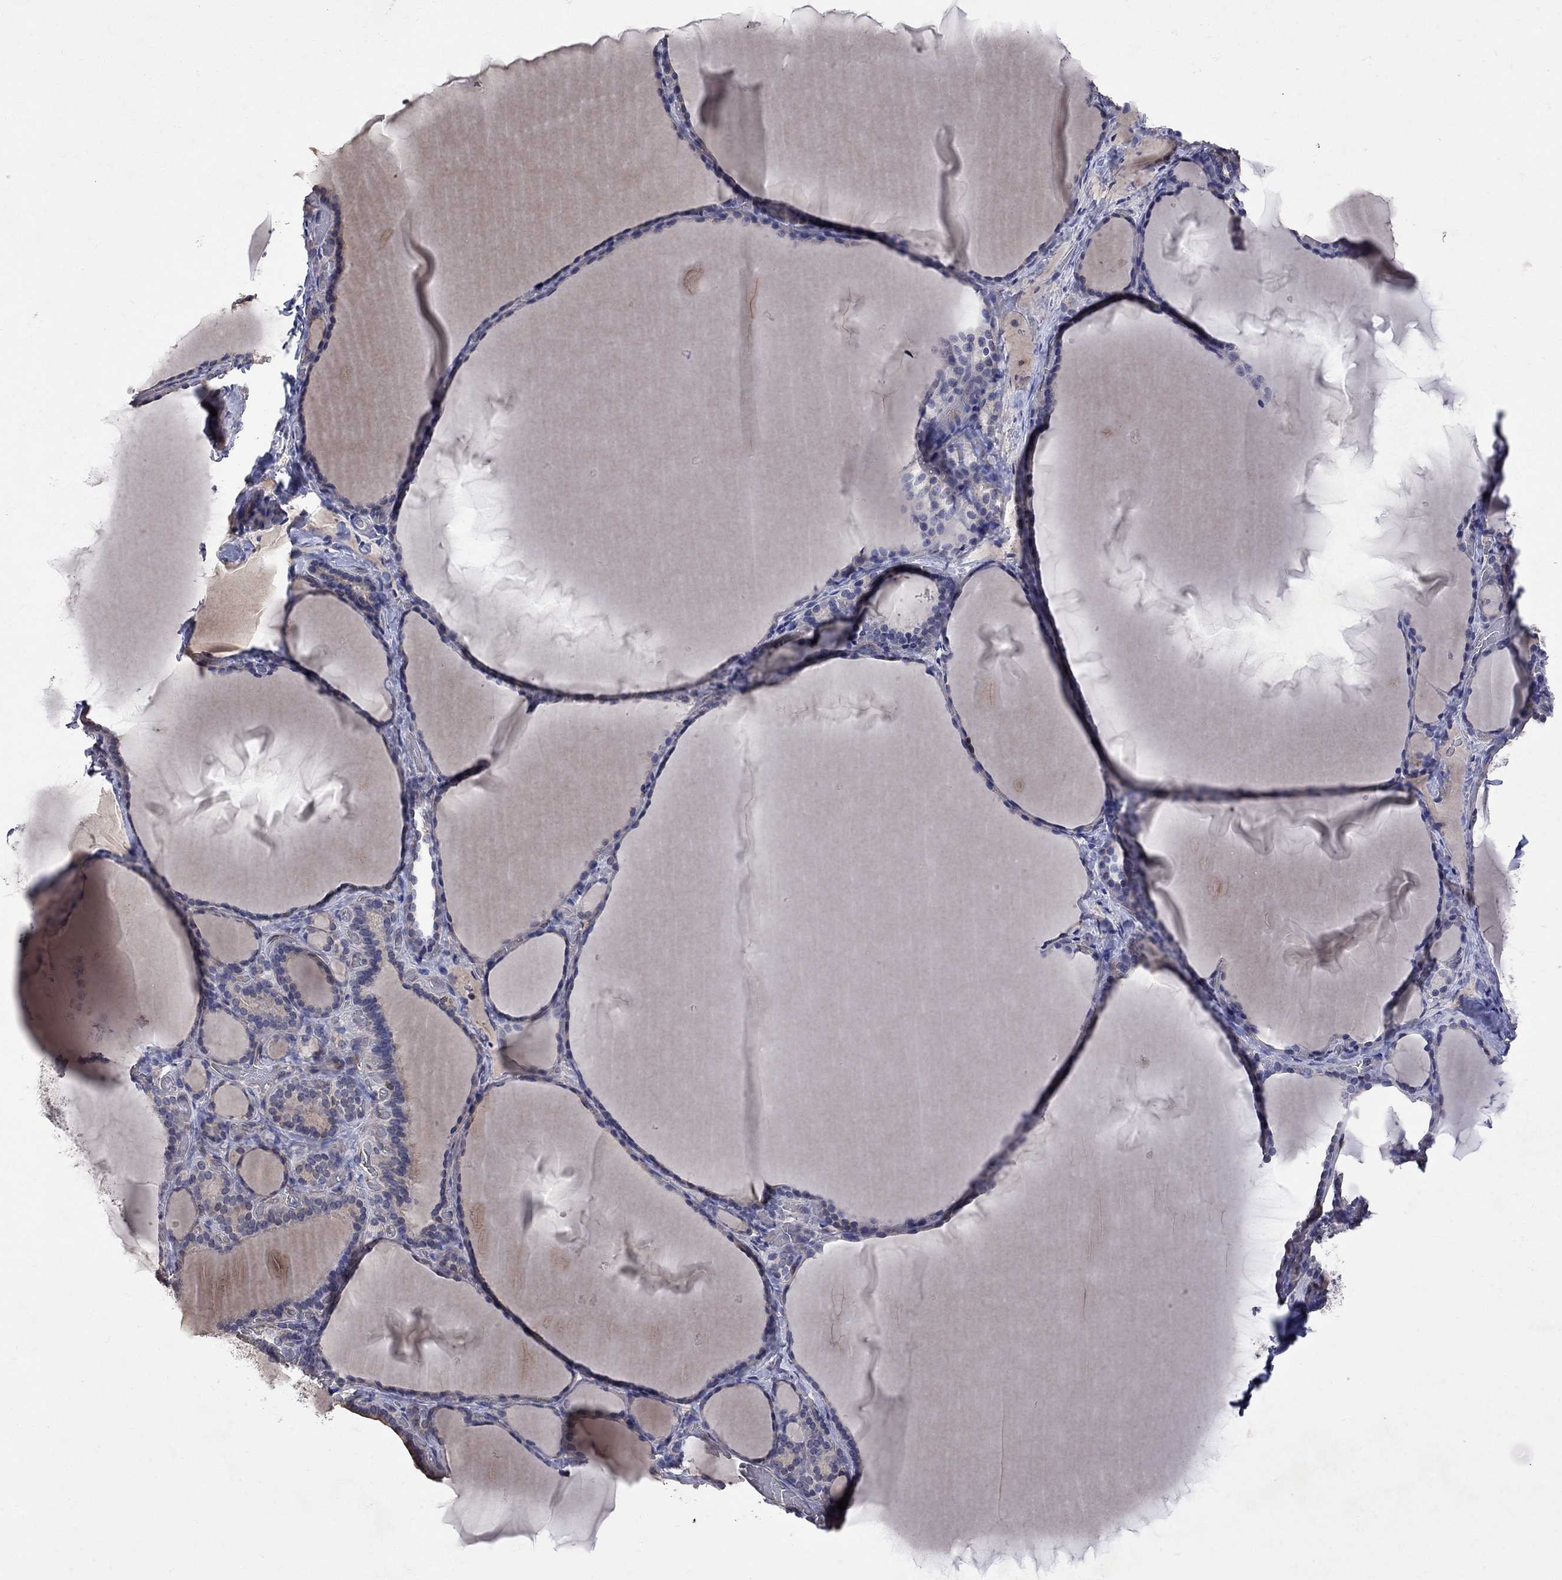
{"staining": {"intensity": "moderate", "quantity": "25%-75%", "location": "cytoplasmic/membranous"}, "tissue": "thyroid gland", "cell_type": "Glandular cells", "image_type": "normal", "snomed": [{"axis": "morphology", "description": "Normal tissue, NOS"}, {"axis": "morphology", "description": "Hyperplasia, NOS"}, {"axis": "topography", "description": "Thyroid gland"}], "caption": "Protein staining shows moderate cytoplasmic/membranous staining in about 25%-75% of glandular cells in normal thyroid gland.", "gene": "ABI3", "patient": {"sex": "female", "age": 27}}